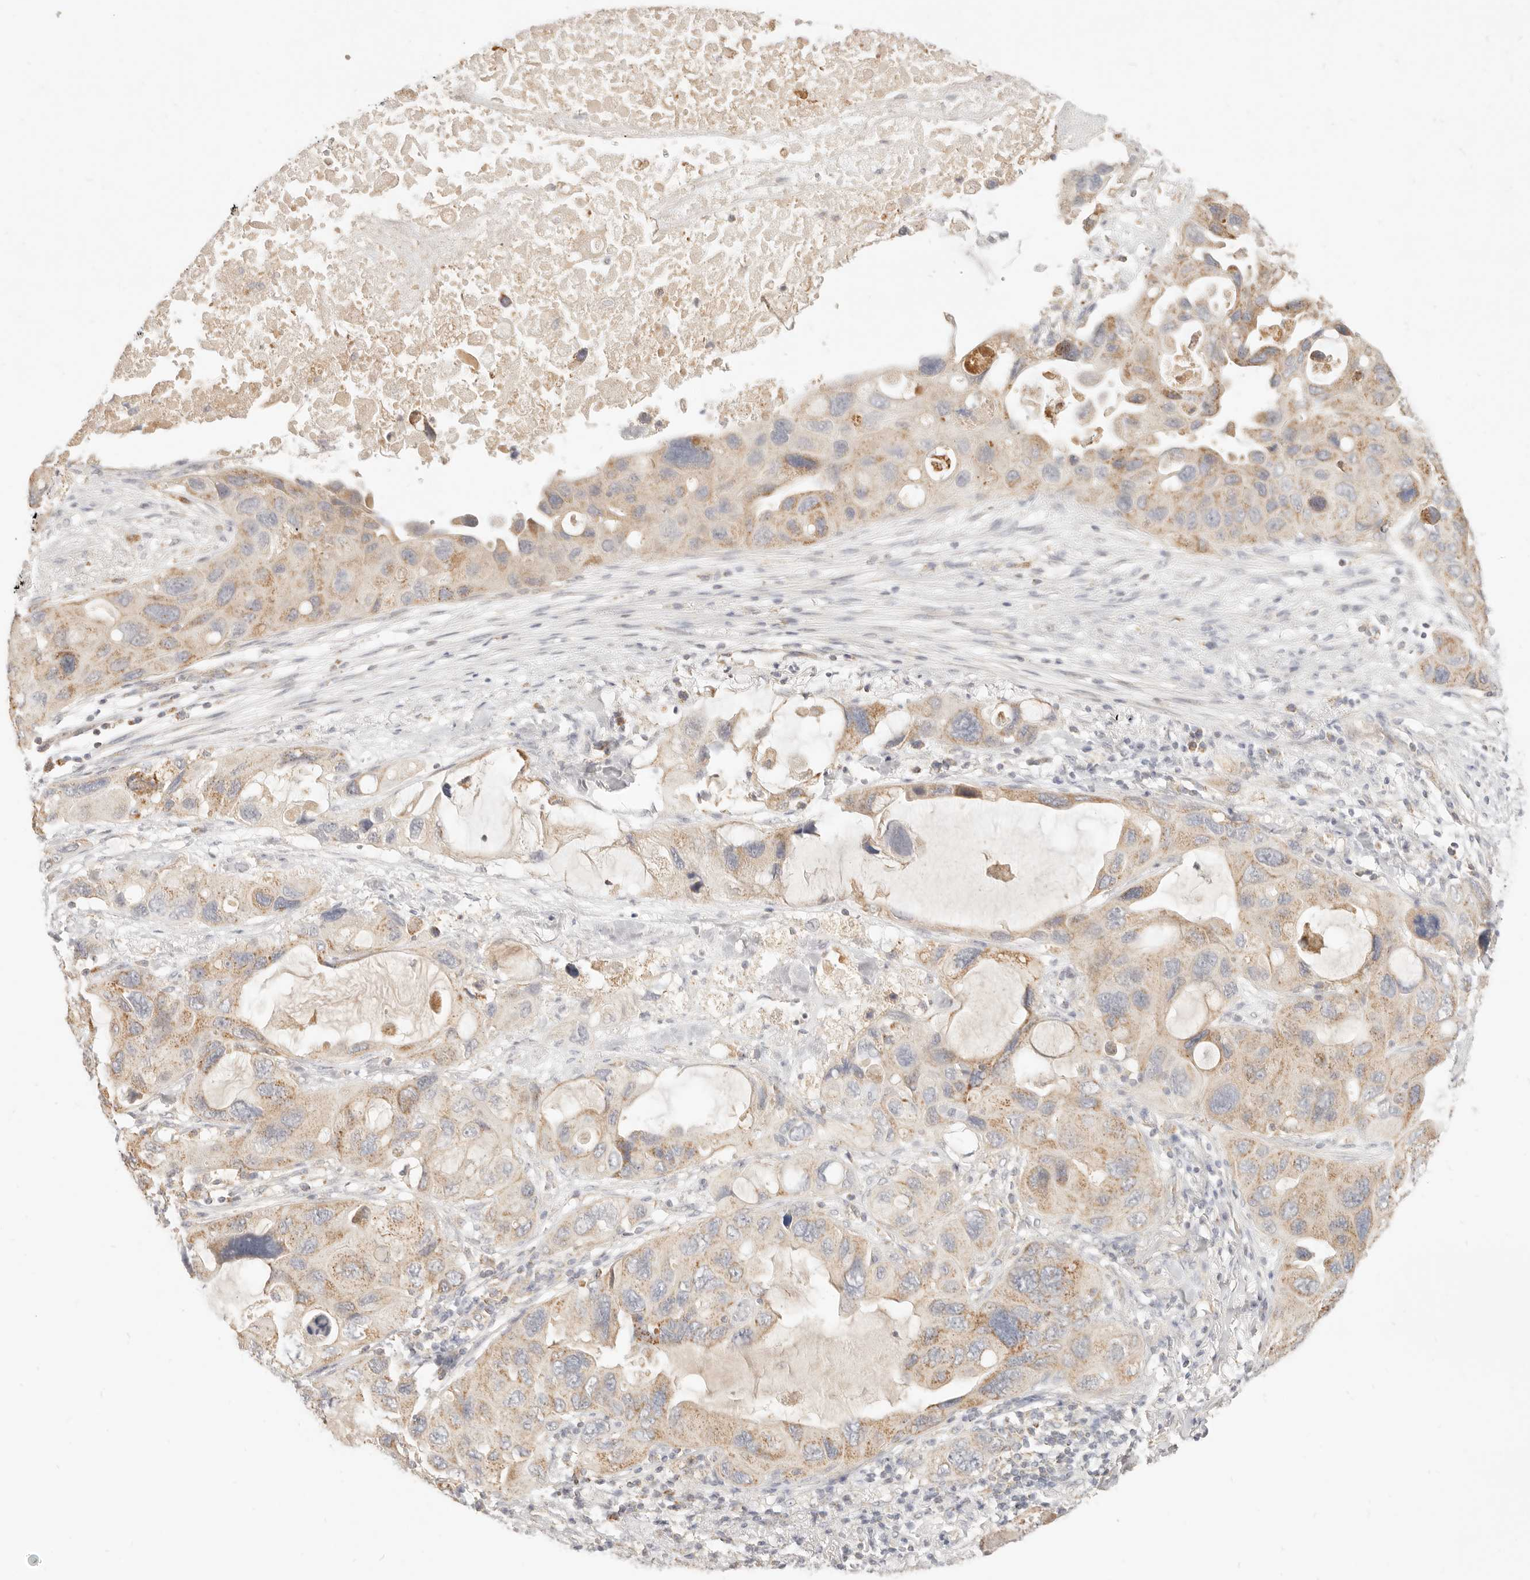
{"staining": {"intensity": "moderate", "quantity": ">75%", "location": "cytoplasmic/membranous"}, "tissue": "lung cancer", "cell_type": "Tumor cells", "image_type": "cancer", "snomed": [{"axis": "morphology", "description": "Squamous cell carcinoma, NOS"}, {"axis": "topography", "description": "Lung"}], "caption": "Brown immunohistochemical staining in human lung cancer demonstrates moderate cytoplasmic/membranous expression in approximately >75% of tumor cells.", "gene": "CPLANE2", "patient": {"sex": "female", "age": 73}}